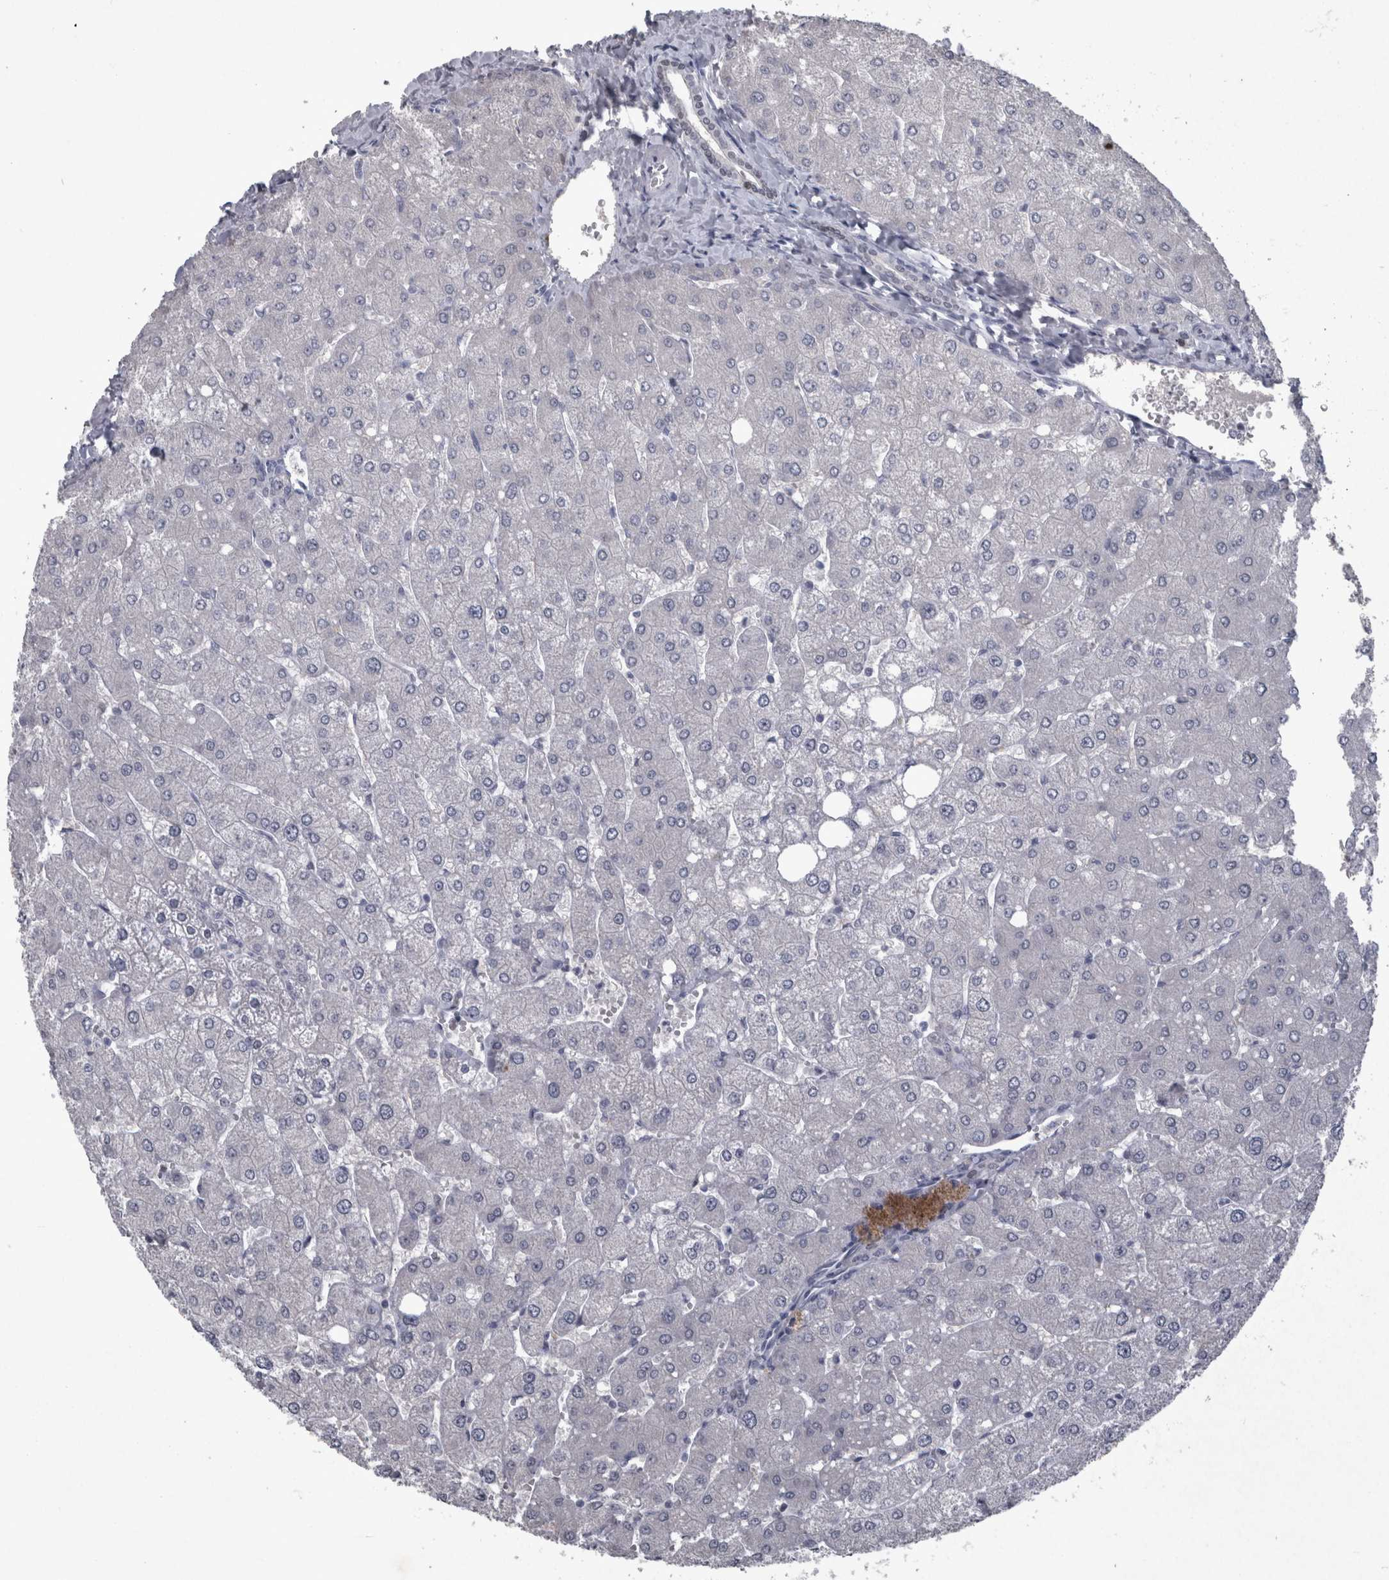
{"staining": {"intensity": "negative", "quantity": "none", "location": "none"}, "tissue": "liver", "cell_type": "Cholangiocytes", "image_type": "normal", "snomed": [{"axis": "morphology", "description": "Normal tissue, NOS"}, {"axis": "topography", "description": "Liver"}], "caption": "This is an immunohistochemistry micrograph of benign liver. There is no positivity in cholangiocytes.", "gene": "PDX1", "patient": {"sex": "male", "age": 55}}